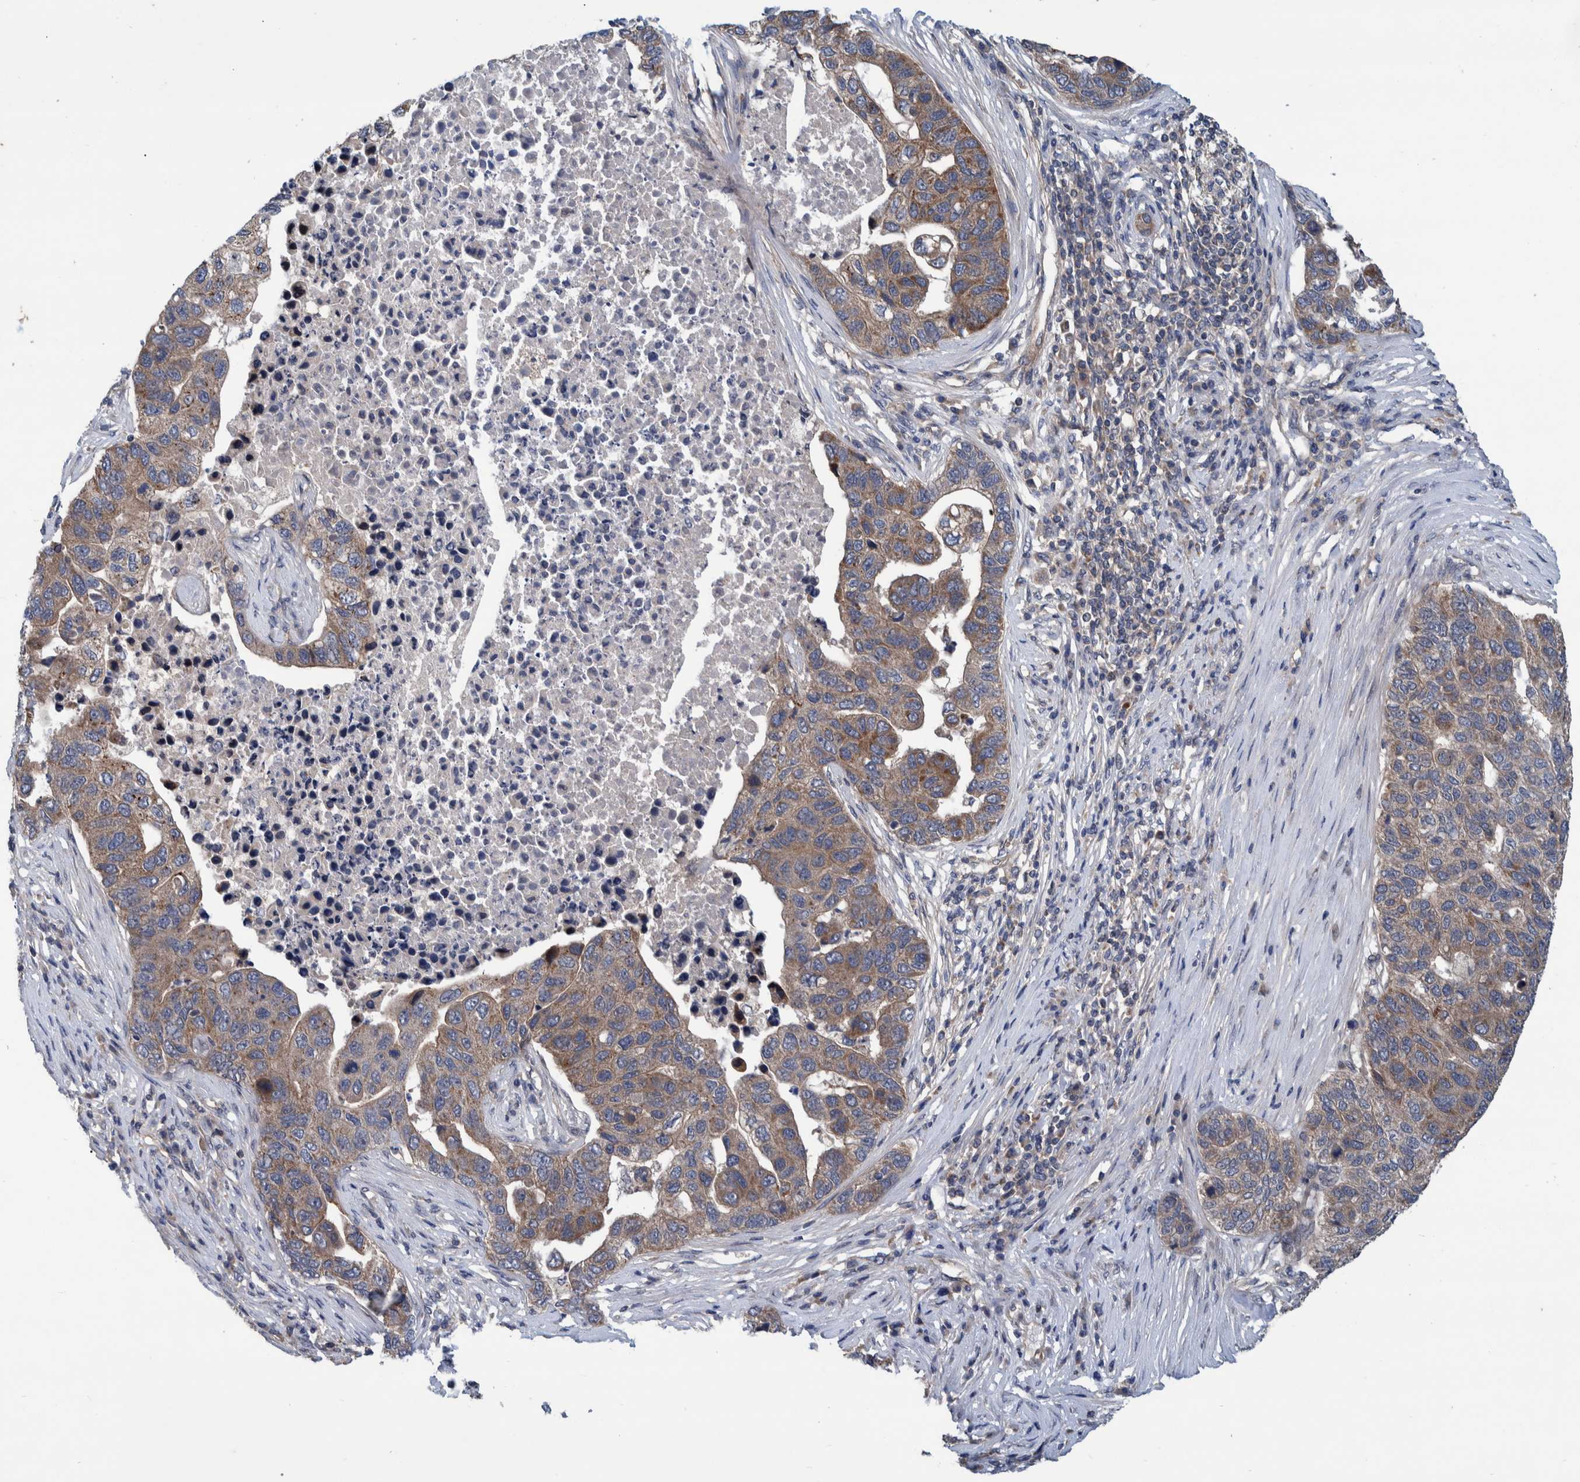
{"staining": {"intensity": "moderate", "quantity": ">75%", "location": "cytoplasmic/membranous"}, "tissue": "pancreatic cancer", "cell_type": "Tumor cells", "image_type": "cancer", "snomed": [{"axis": "morphology", "description": "Adenocarcinoma, NOS"}, {"axis": "topography", "description": "Pancreas"}], "caption": "IHC photomicrograph of neoplastic tissue: pancreatic cancer (adenocarcinoma) stained using IHC shows medium levels of moderate protein expression localized specifically in the cytoplasmic/membranous of tumor cells, appearing as a cytoplasmic/membranous brown color.", "gene": "MRPS7", "patient": {"sex": "female", "age": 61}}